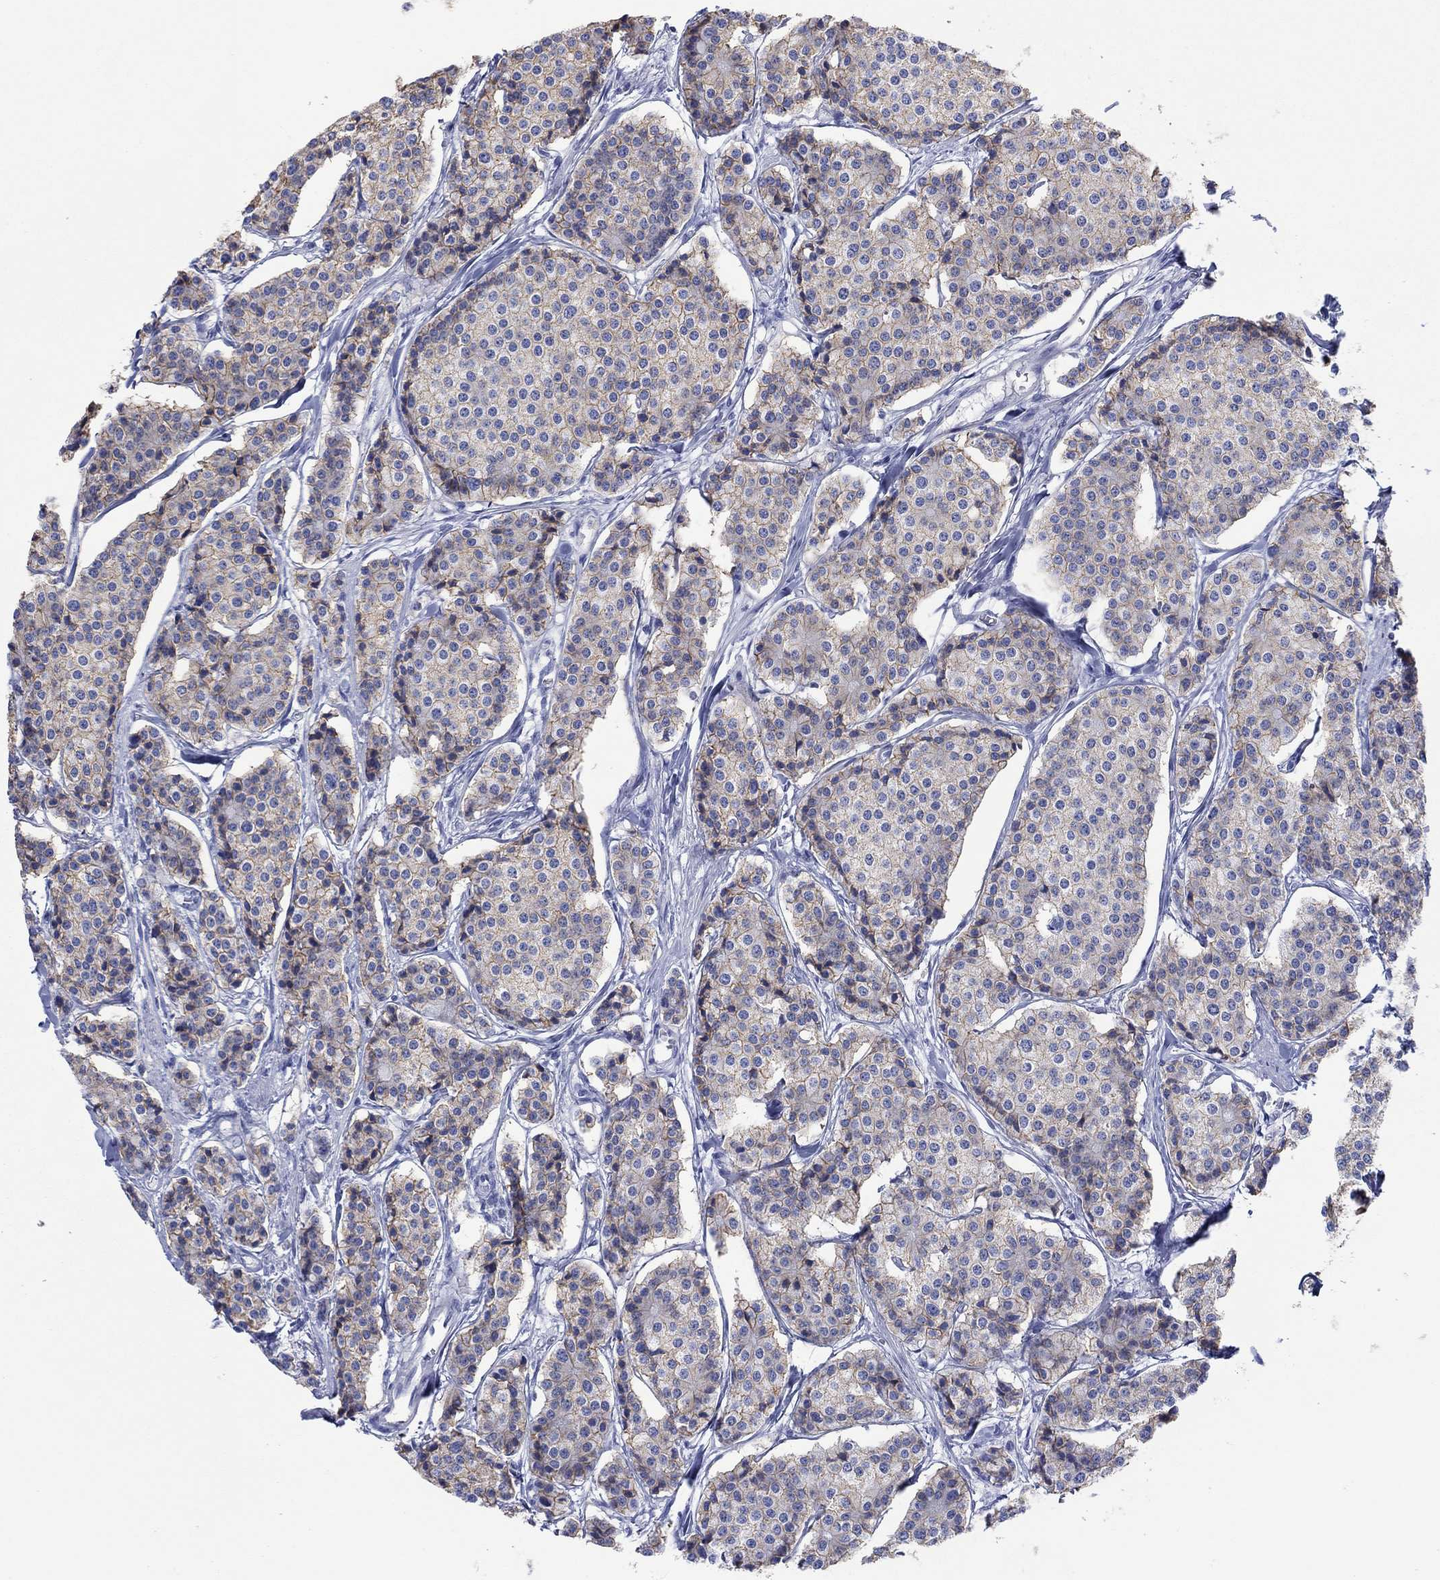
{"staining": {"intensity": "moderate", "quantity": "25%-75%", "location": "cytoplasmic/membranous"}, "tissue": "carcinoid", "cell_type": "Tumor cells", "image_type": "cancer", "snomed": [{"axis": "morphology", "description": "Carcinoid, malignant, NOS"}, {"axis": "topography", "description": "Small intestine"}], "caption": "A photomicrograph showing moderate cytoplasmic/membranous positivity in approximately 25%-75% of tumor cells in carcinoid, as visualized by brown immunohistochemical staining.", "gene": "ATP1B1", "patient": {"sex": "female", "age": 65}}